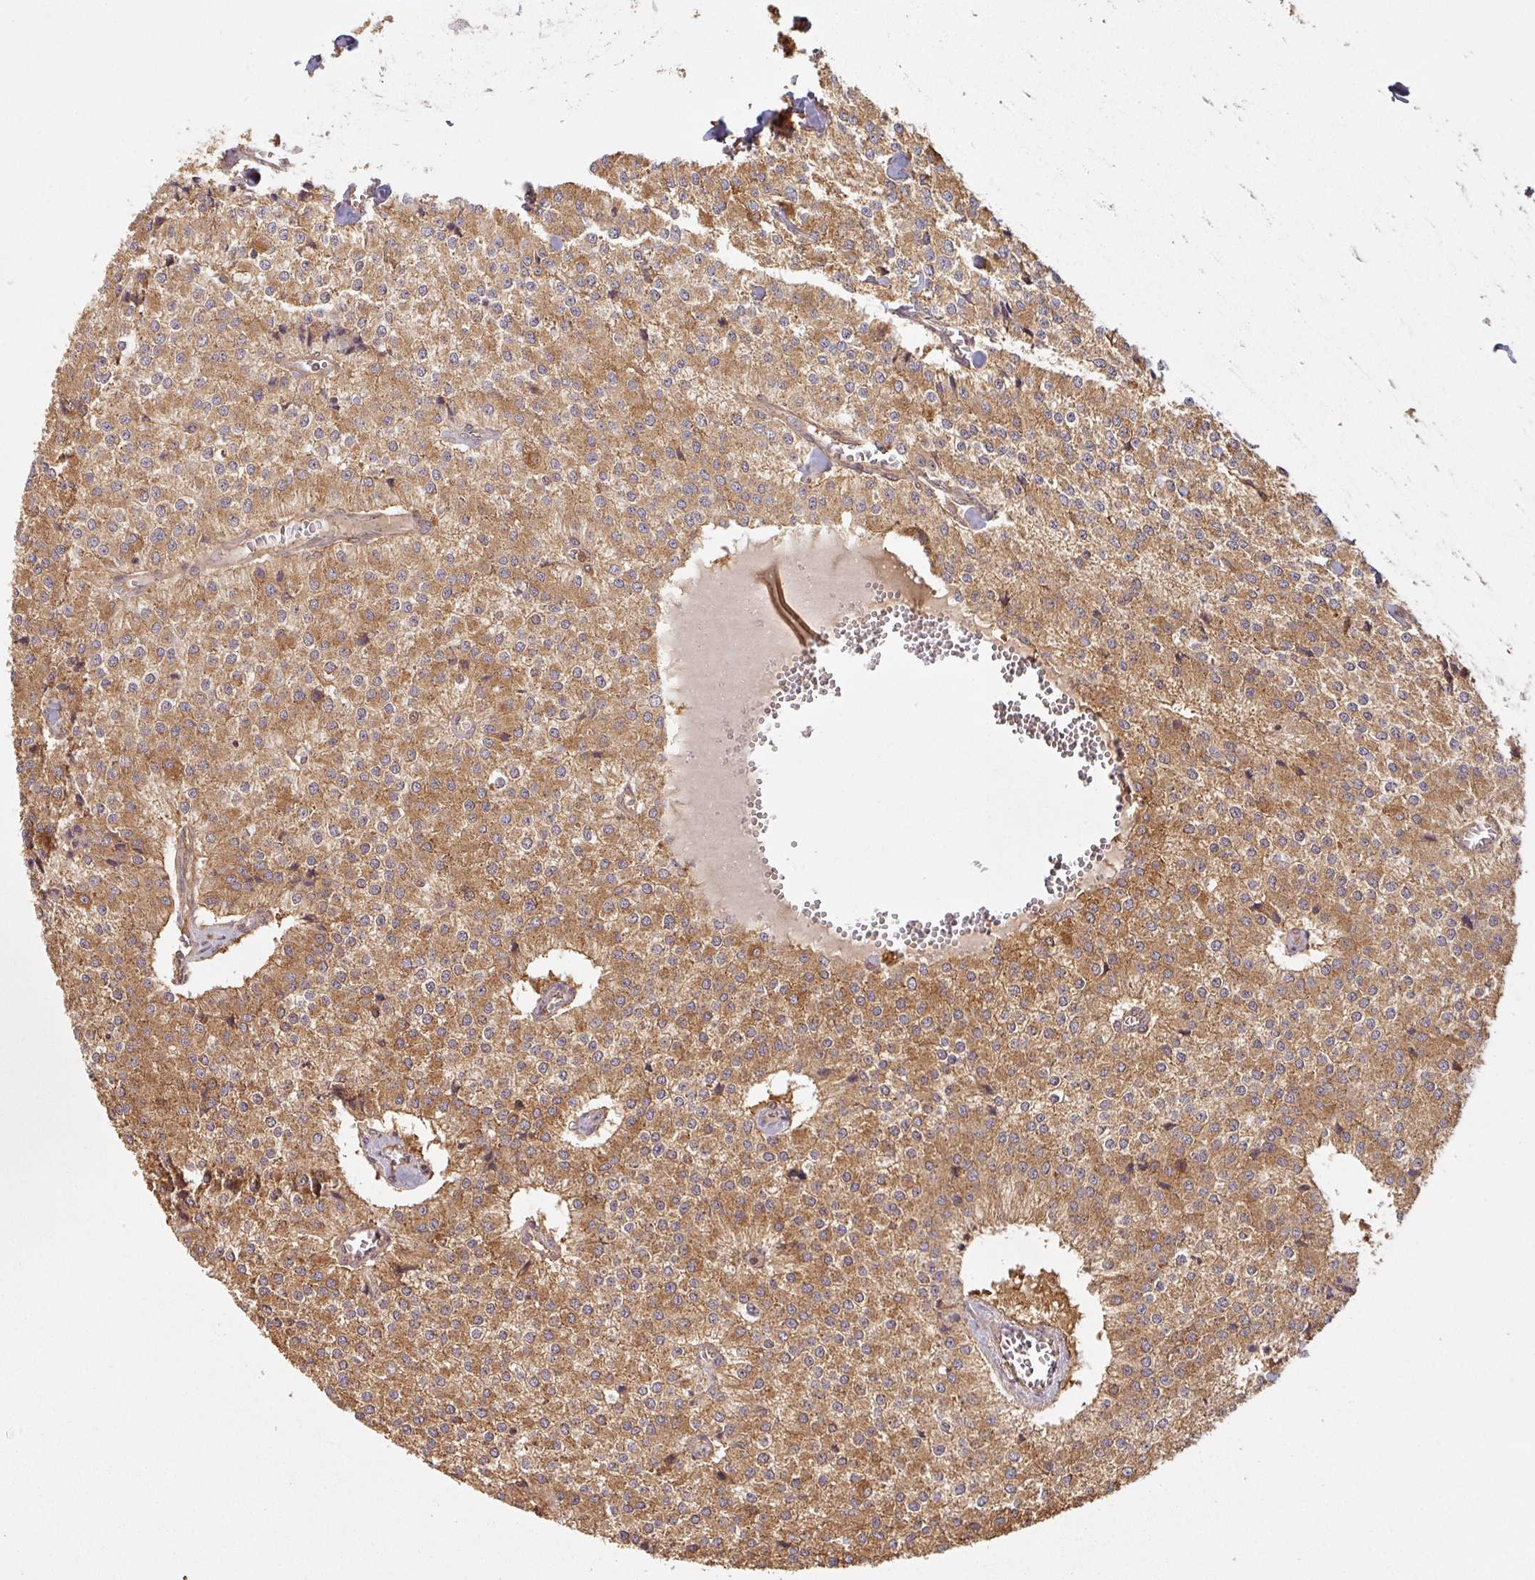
{"staining": {"intensity": "moderate", "quantity": ">75%", "location": "cytoplasmic/membranous"}, "tissue": "carcinoid", "cell_type": "Tumor cells", "image_type": "cancer", "snomed": [{"axis": "morphology", "description": "Carcinoid, malignant, NOS"}, {"axis": "topography", "description": "Colon"}], "caption": "Human carcinoid (malignant) stained for a protein (brown) reveals moderate cytoplasmic/membranous positive staining in approximately >75% of tumor cells.", "gene": "ZNF322", "patient": {"sex": "female", "age": 52}}